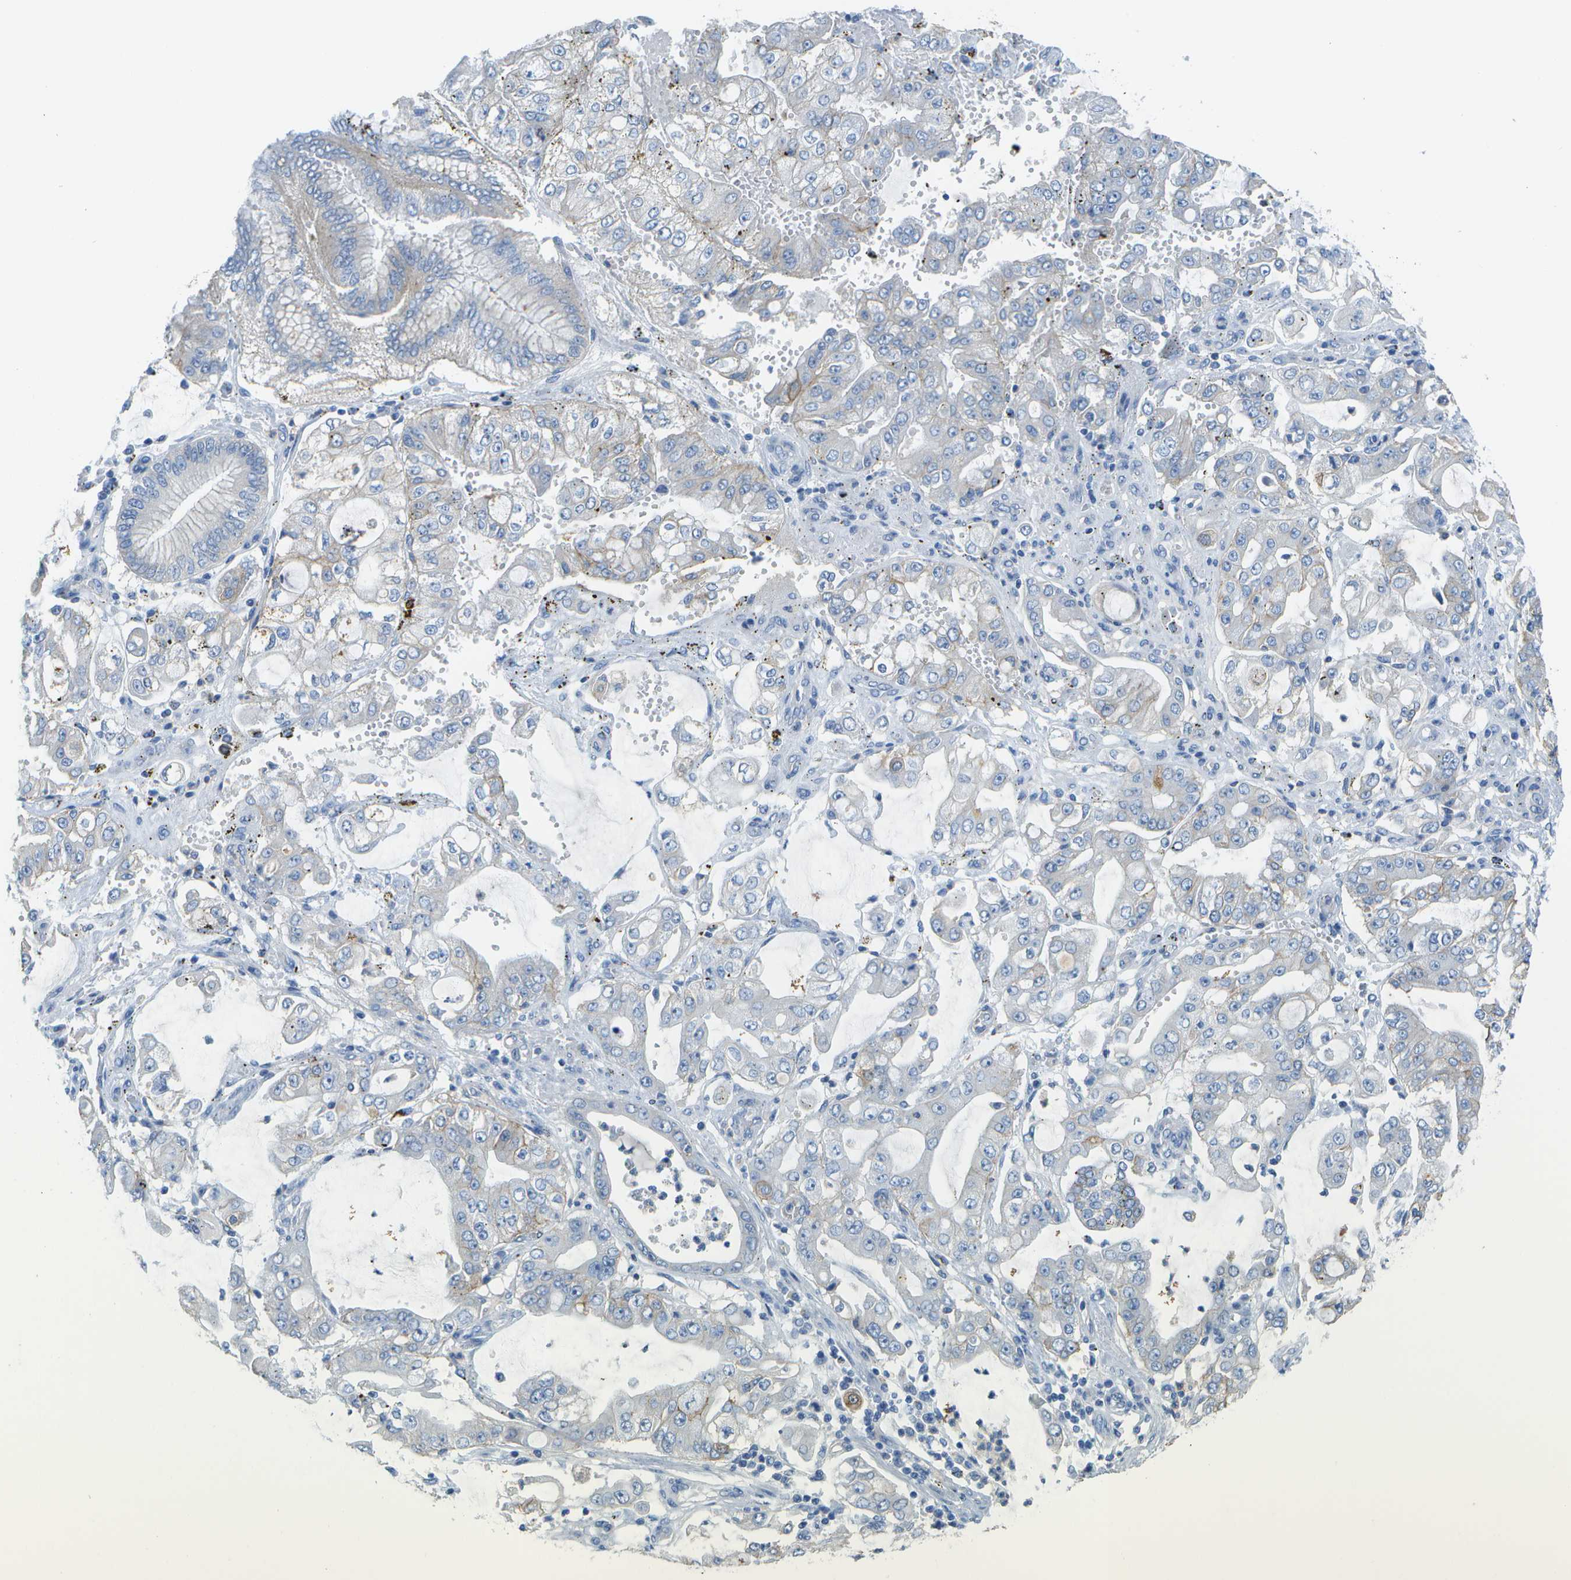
{"staining": {"intensity": "negative", "quantity": "none", "location": "none"}, "tissue": "stomach cancer", "cell_type": "Tumor cells", "image_type": "cancer", "snomed": [{"axis": "morphology", "description": "Adenocarcinoma, NOS"}, {"axis": "topography", "description": "Stomach"}], "caption": "A micrograph of human stomach cancer (adenocarcinoma) is negative for staining in tumor cells.", "gene": "CD46", "patient": {"sex": "male", "age": 76}}